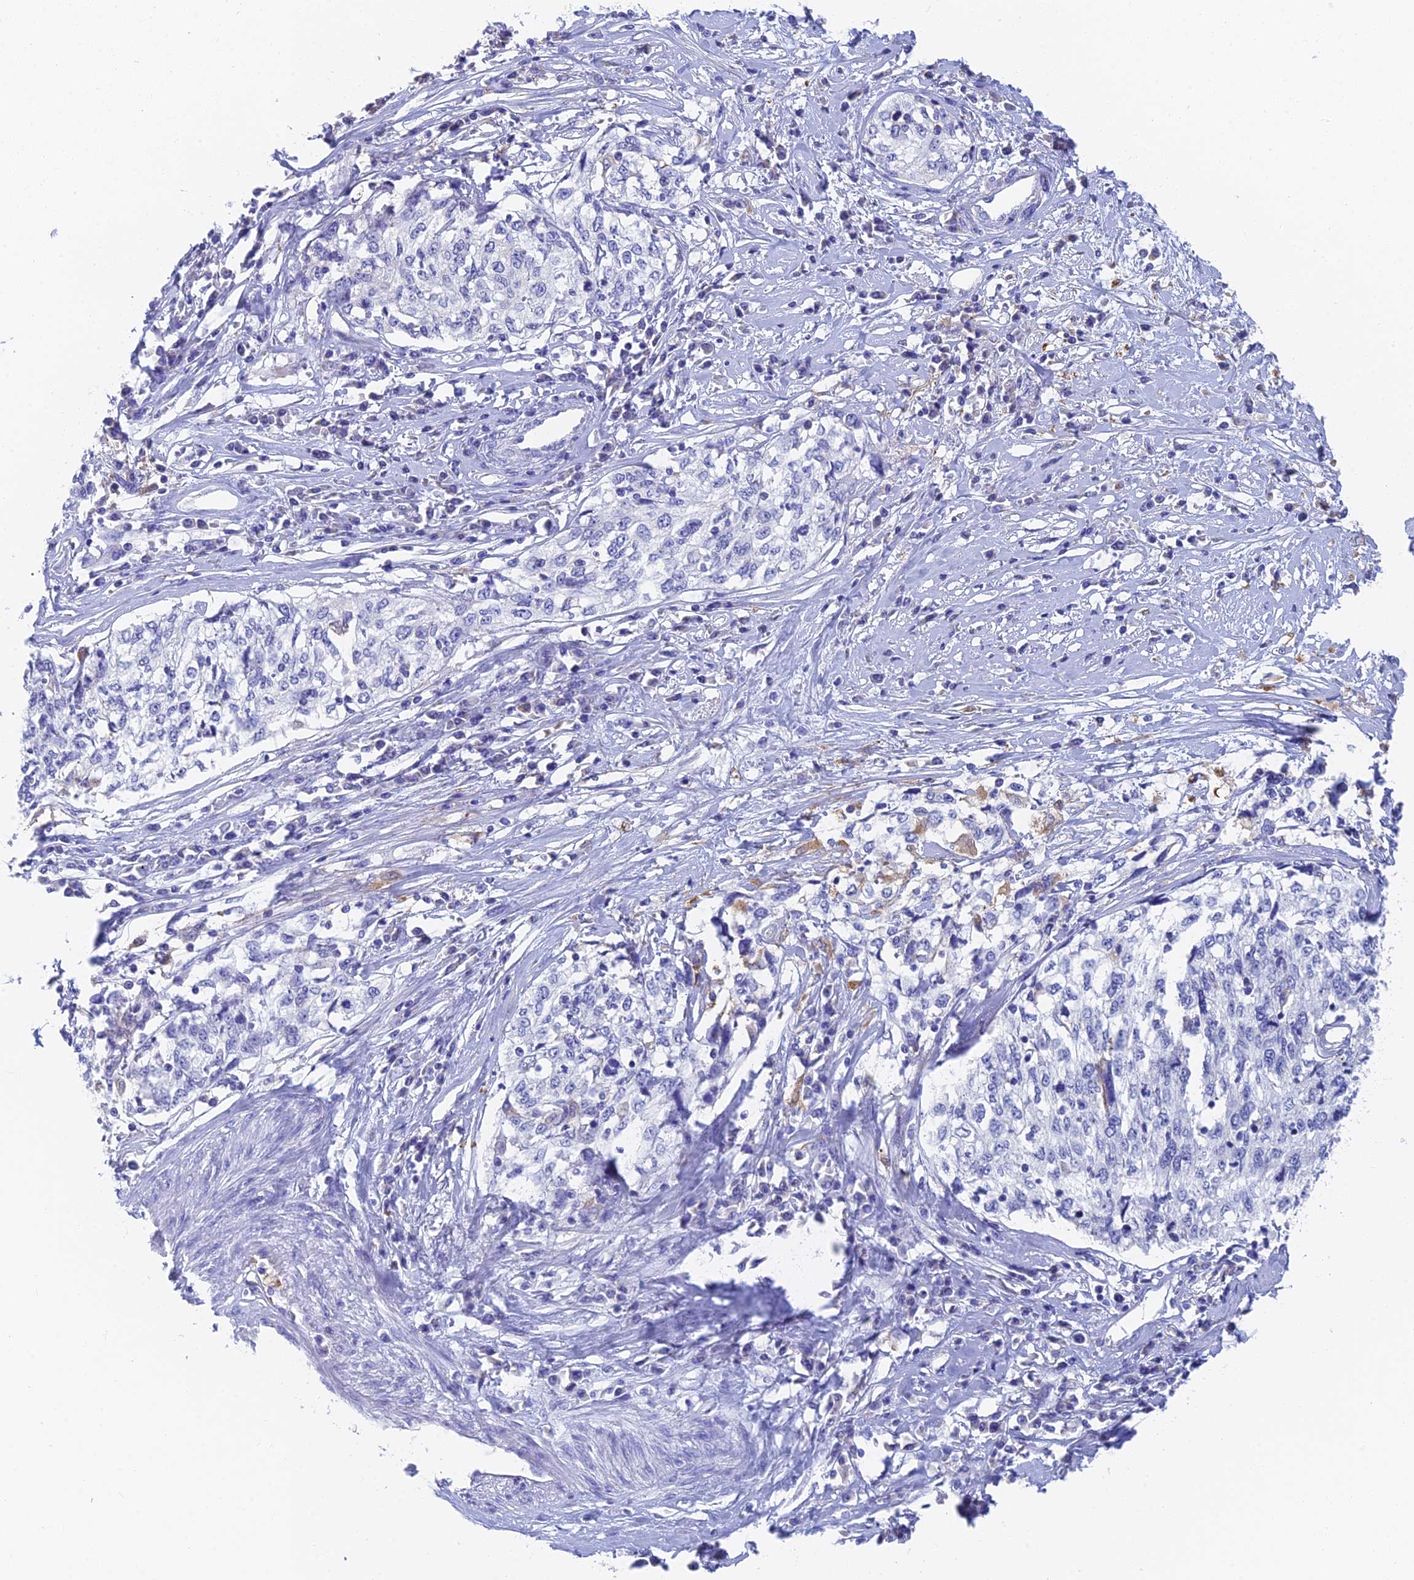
{"staining": {"intensity": "negative", "quantity": "none", "location": "none"}, "tissue": "cervical cancer", "cell_type": "Tumor cells", "image_type": "cancer", "snomed": [{"axis": "morphology", "description": "Squamous cell carcinoma, NOS"}, {"axis": "topography", "description": "Cervix"}], "caption": "DAB immunohistochemical staining of human cervical cancer (squamous cell carcinoma) shows no significant expression in tumor cells. (DAB (3,3'-diaminobenzidine) immunohistochemistry, high magnification).", "gene": "ADAMTS13", "patient": {"sex": "female", "age": 57}}